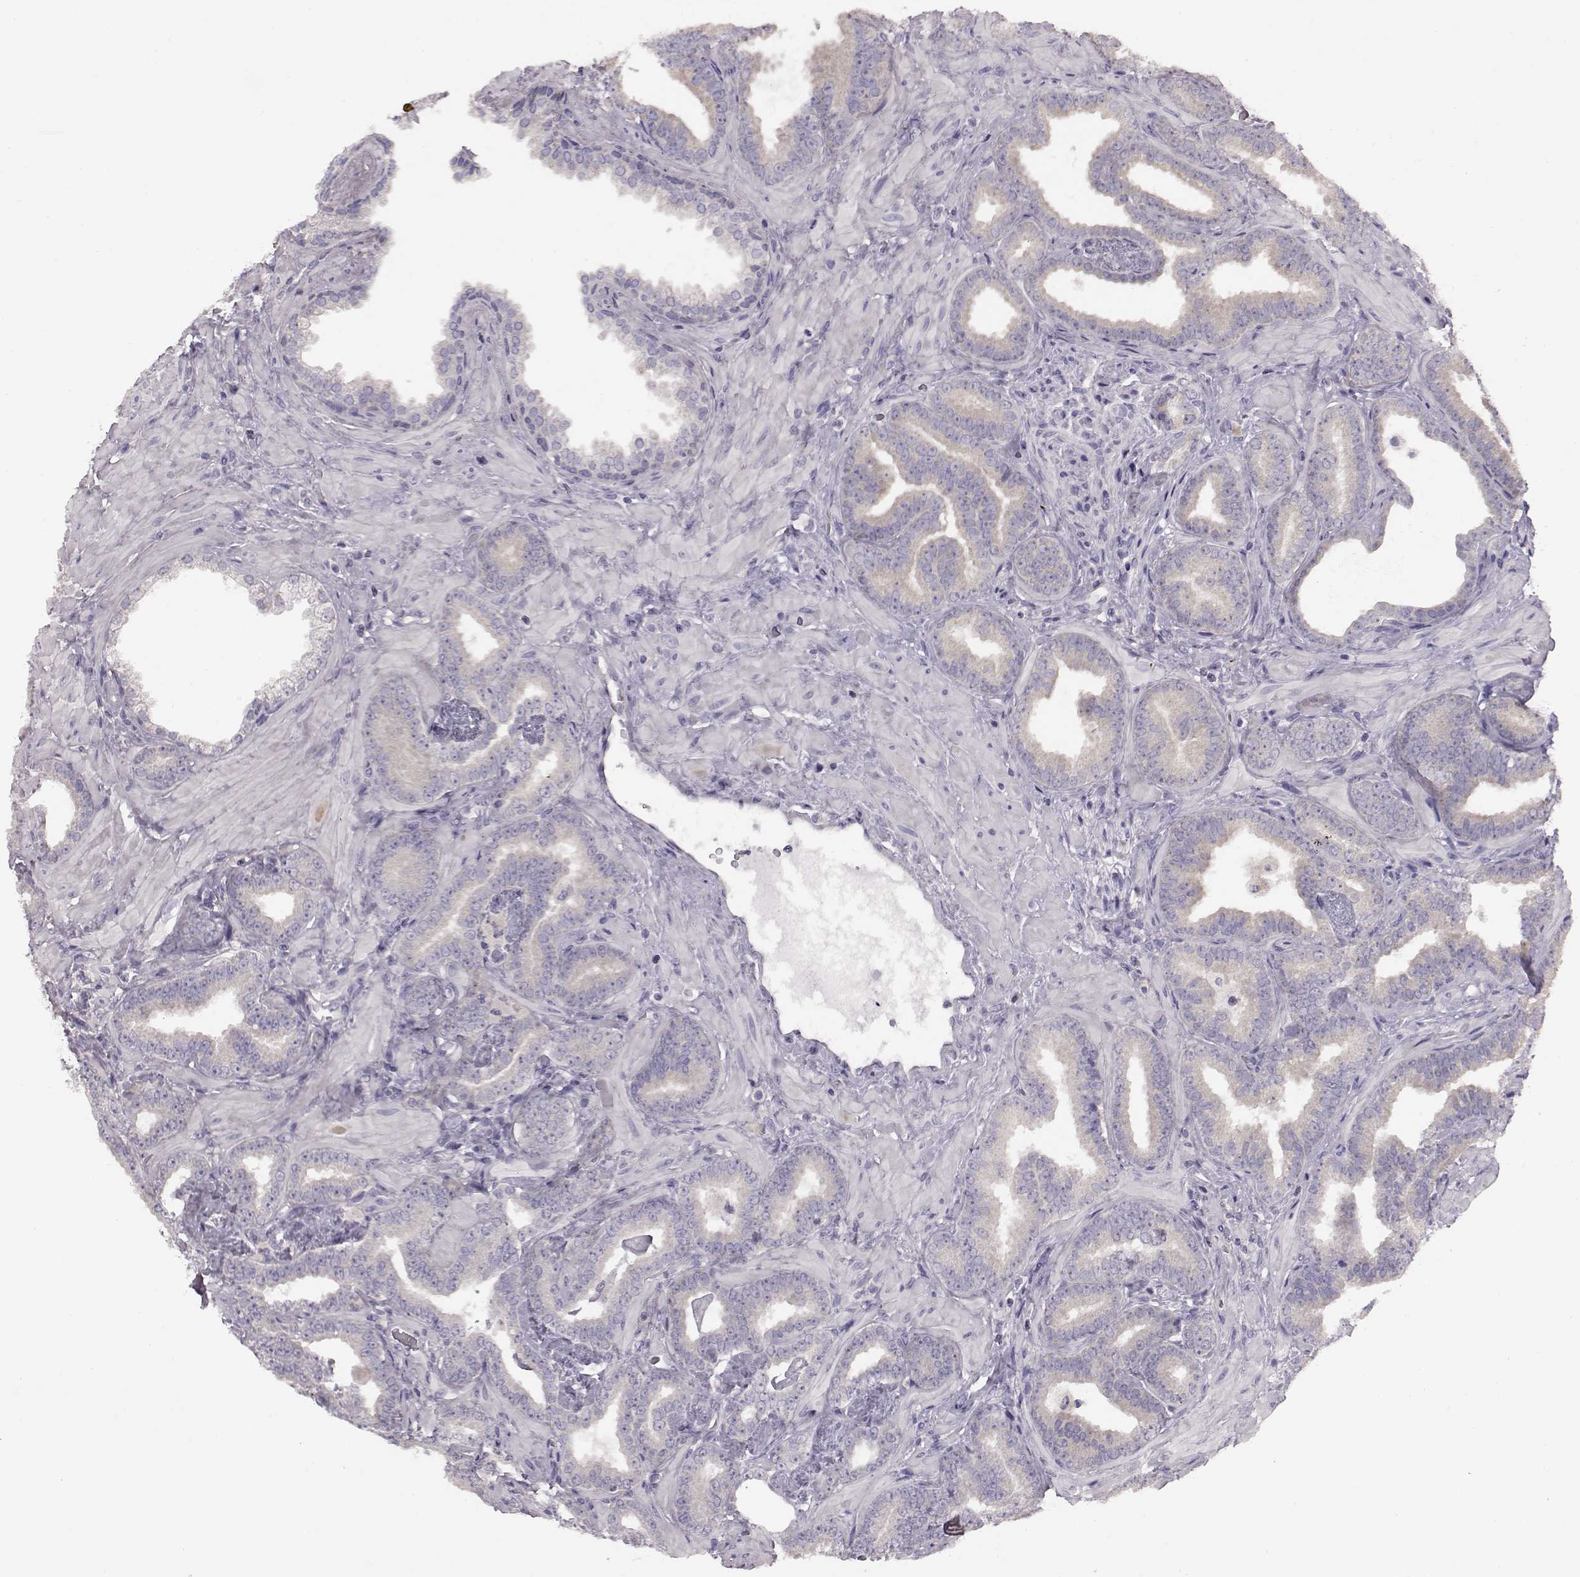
{"staining": {"intensity": "negative", "quantity": "none", "location": "none"}, "tissue": "prostate cancer", "cell_type": "Tumor cells", "image_type": "cancer", "snomed": [{"axis": "morphology", "description": "Adenocarcinoma, Low grade"}, {"axis": "topography", "description": "Prostate"}], "caption": "Tumor cells are negative for brown protein staining in prostate low-grade adenocarcinoma. (DAB immunohistochemistry with hematoxylin counter stain).", "gene": "ADGRG2", "patient": {"sex": "male", "age": 63}}